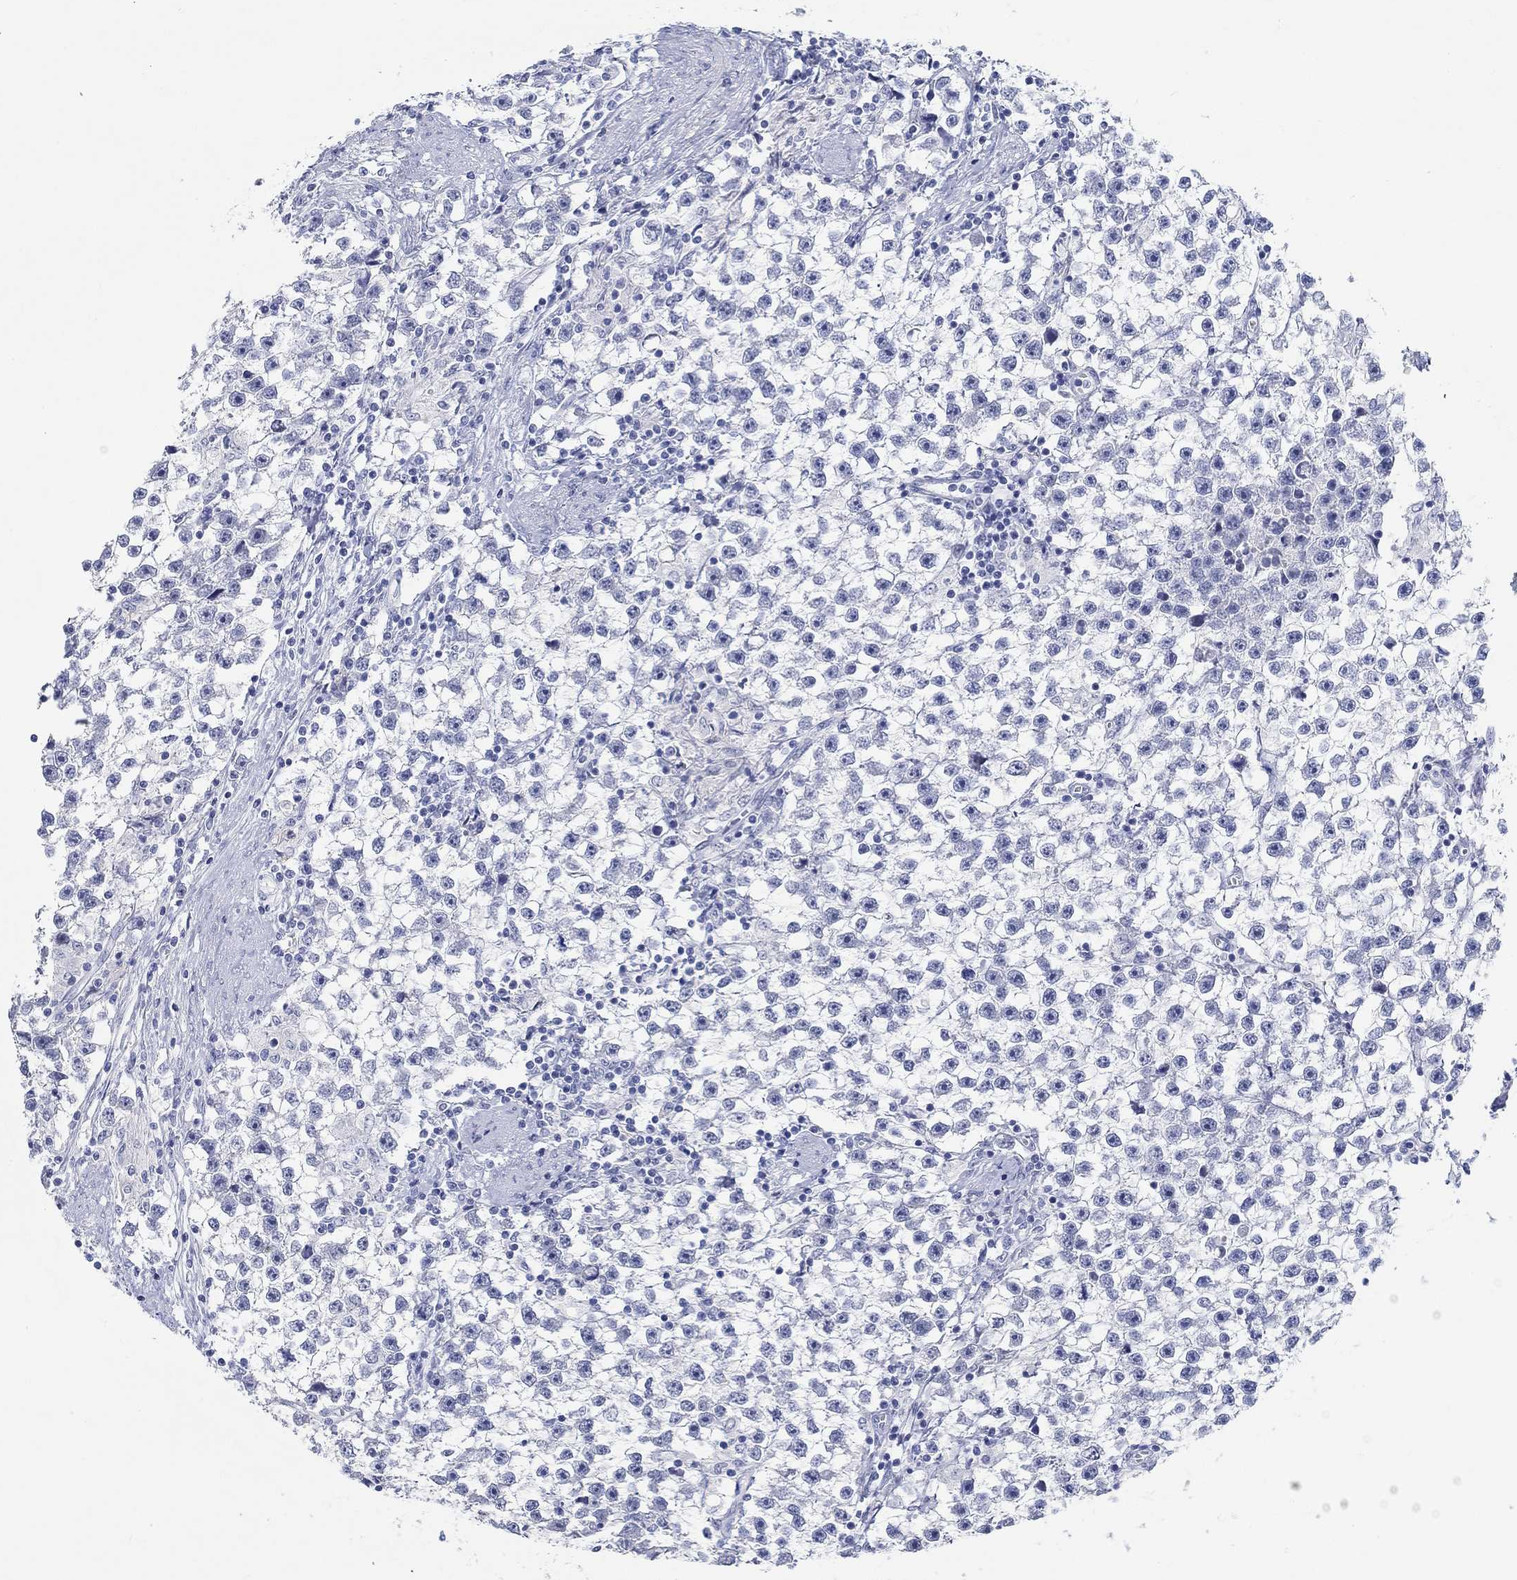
{"staining": {"intensity": "negative", "quantity": "none", "location": "none"}, "tissue": "testis cancer", "cell_type": "Tumor cells", "image_type": "cancer", "snomed": [{"axis": "morphology", "description": "Seminoma, NOS"}, {"axis": "topography", "description": "Testis"}], "caption": "IHC image of human seminoma (testis) stained for a protein (brown), which shows no expression in tumor cells. (Stains: DAB IHC with hematoxylin counter stain, Microscopy: brightfield microscopy at high magnification).", "gene": "GRIA3", "patient": {"sex": "male", "age": 59}}